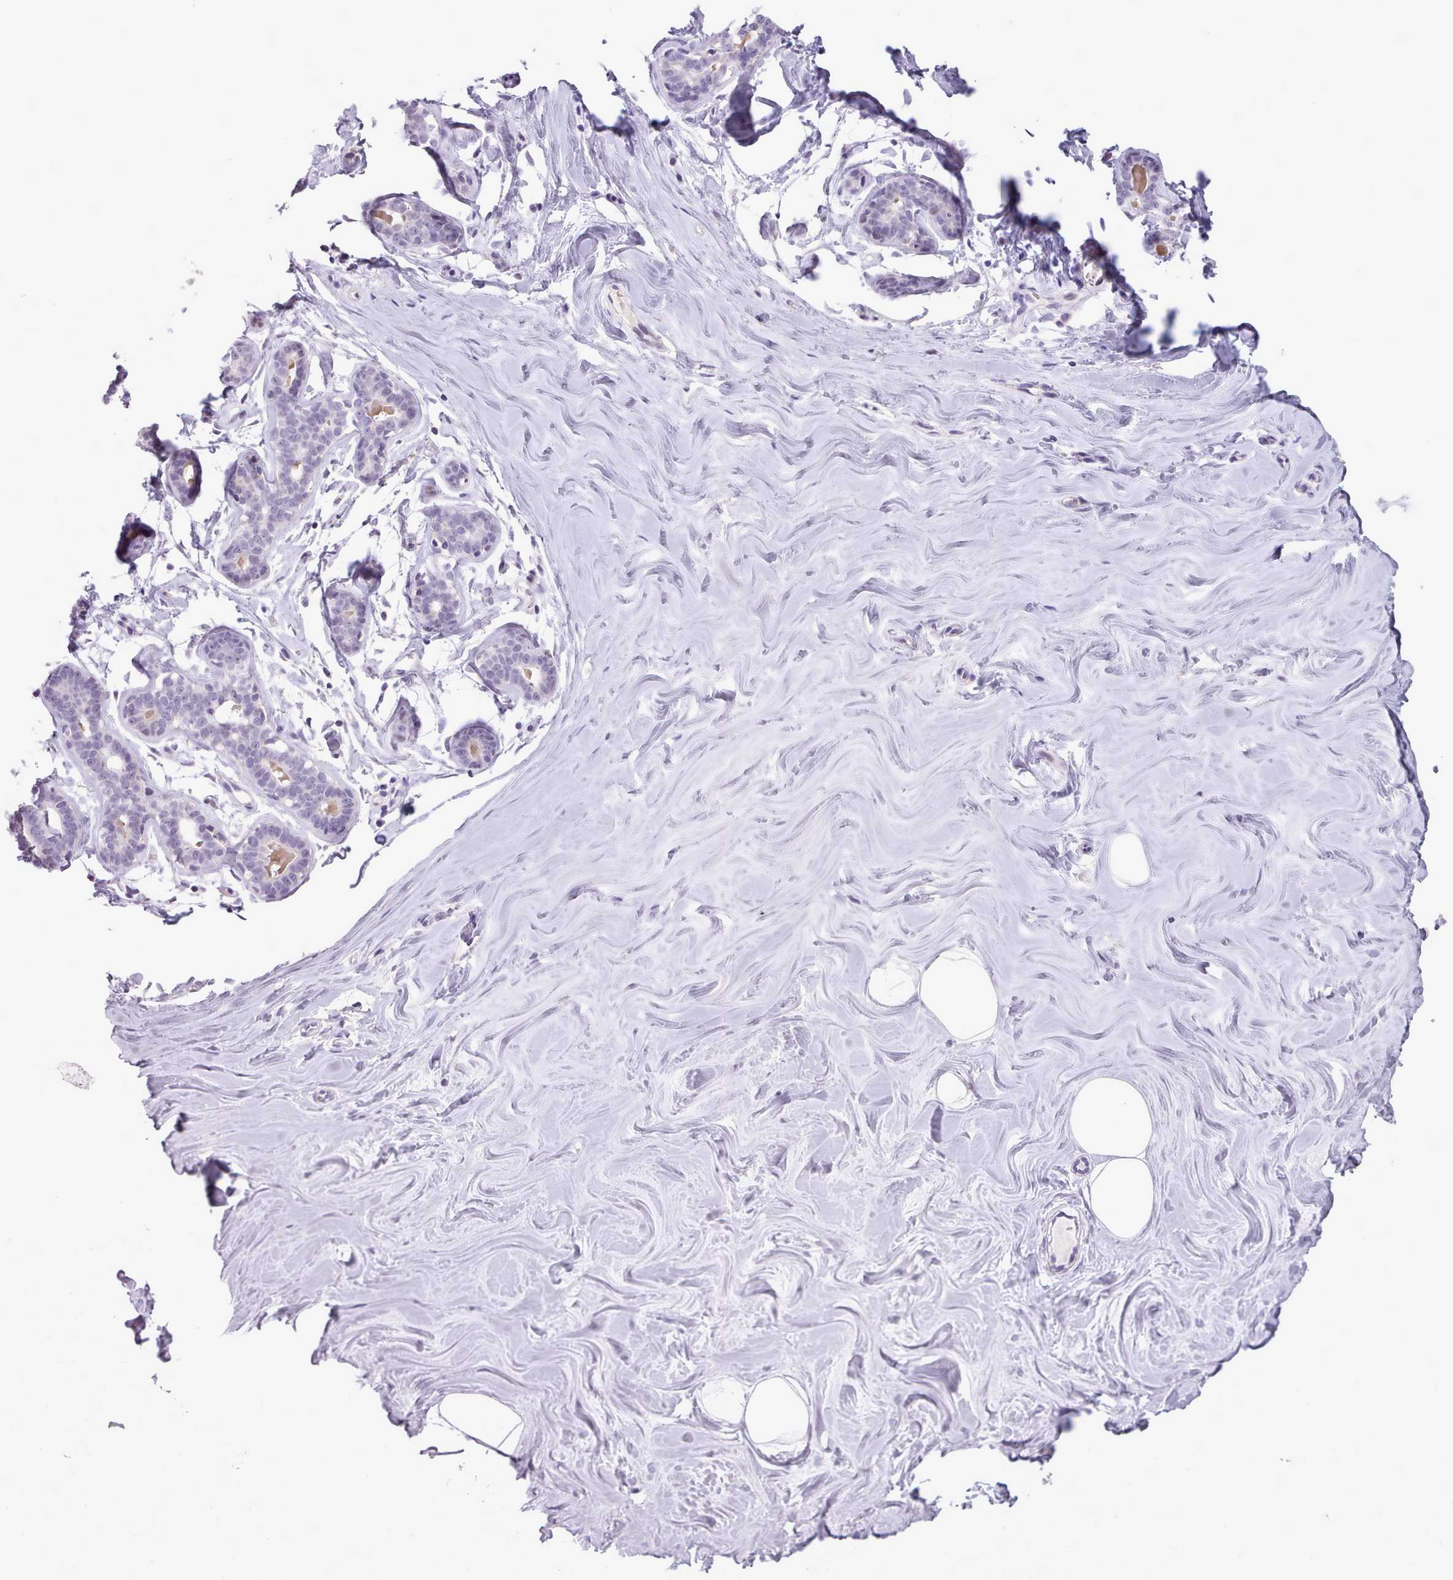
{"staining": {"intensity": "negative", "quantity": "none", "location": "none"}, "tissue": "breast", "cell_type": "Adipocytes", "image_type": "normal", "snomed": [{"axis": "morphology", "description": "Normal tissue, NOS"}, {"axis": "topography", "description": "Breast"}], "caption": "Micrograph shows no significant protein staining in adipocytes of normal breast.", "gene": "BDKRB2", "patient": {"sex": "female", "age": 25}}